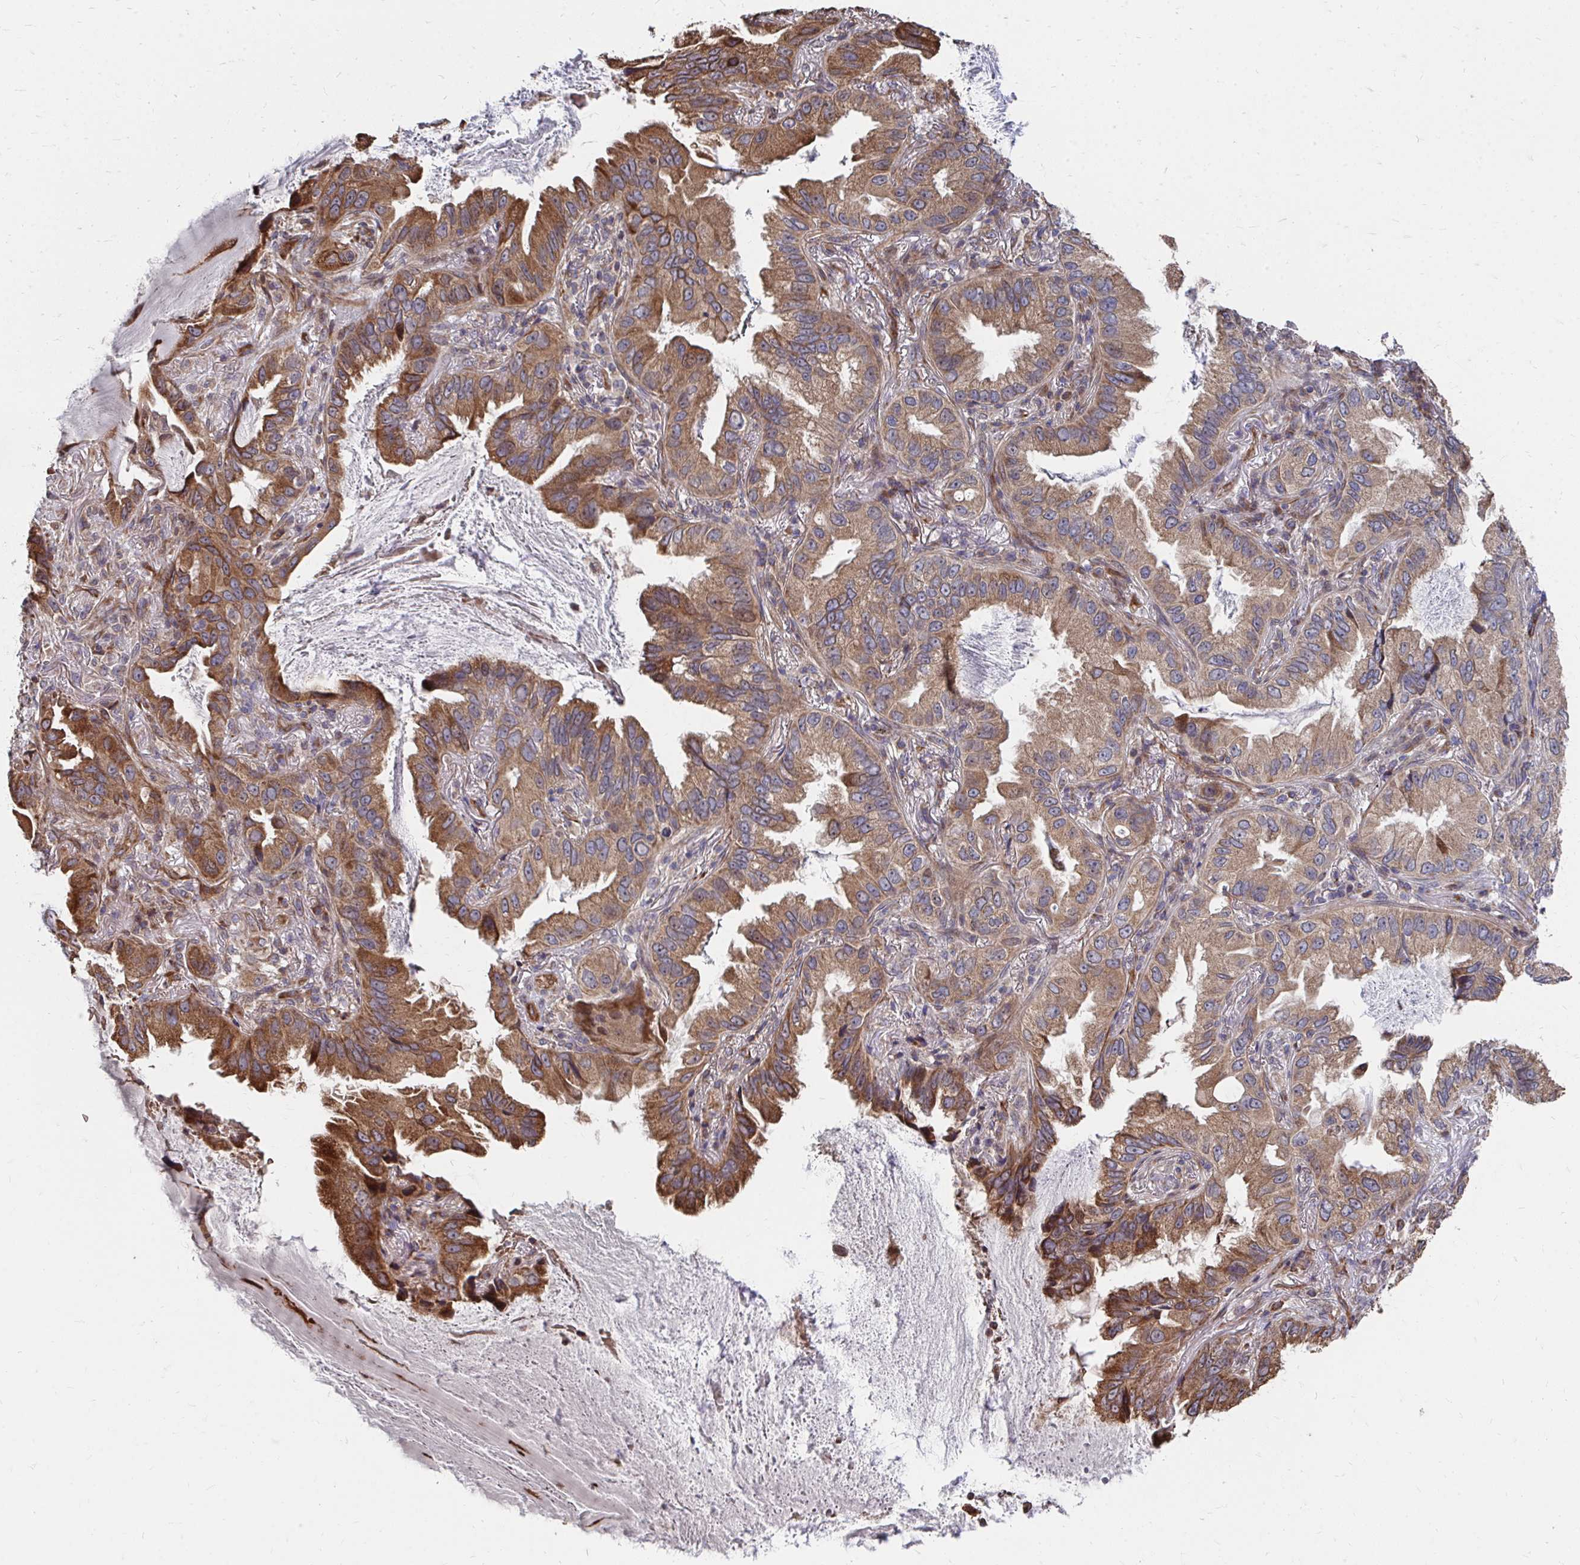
{"staining": {"intensity": "strong", "quantity": ">75%", "location": "cytoplasmic/membranous"}, "tissue": "lung cancer", "cell_type": "Tumor cells", "image_type": "cancer", "snomed": [{"axis": "morphology", "description": "Adenocarcinoma, NOS"}, {"axis": "topography", "description": "Lung"}], "caption": "Protein analysis of lung adenocarcinoma tissue shows strong cytoplasmic/membranous expression in approximately >75% of tumor cells.", "gene": "FAM89A", "patient": {"sex": "female", "age": 69}}